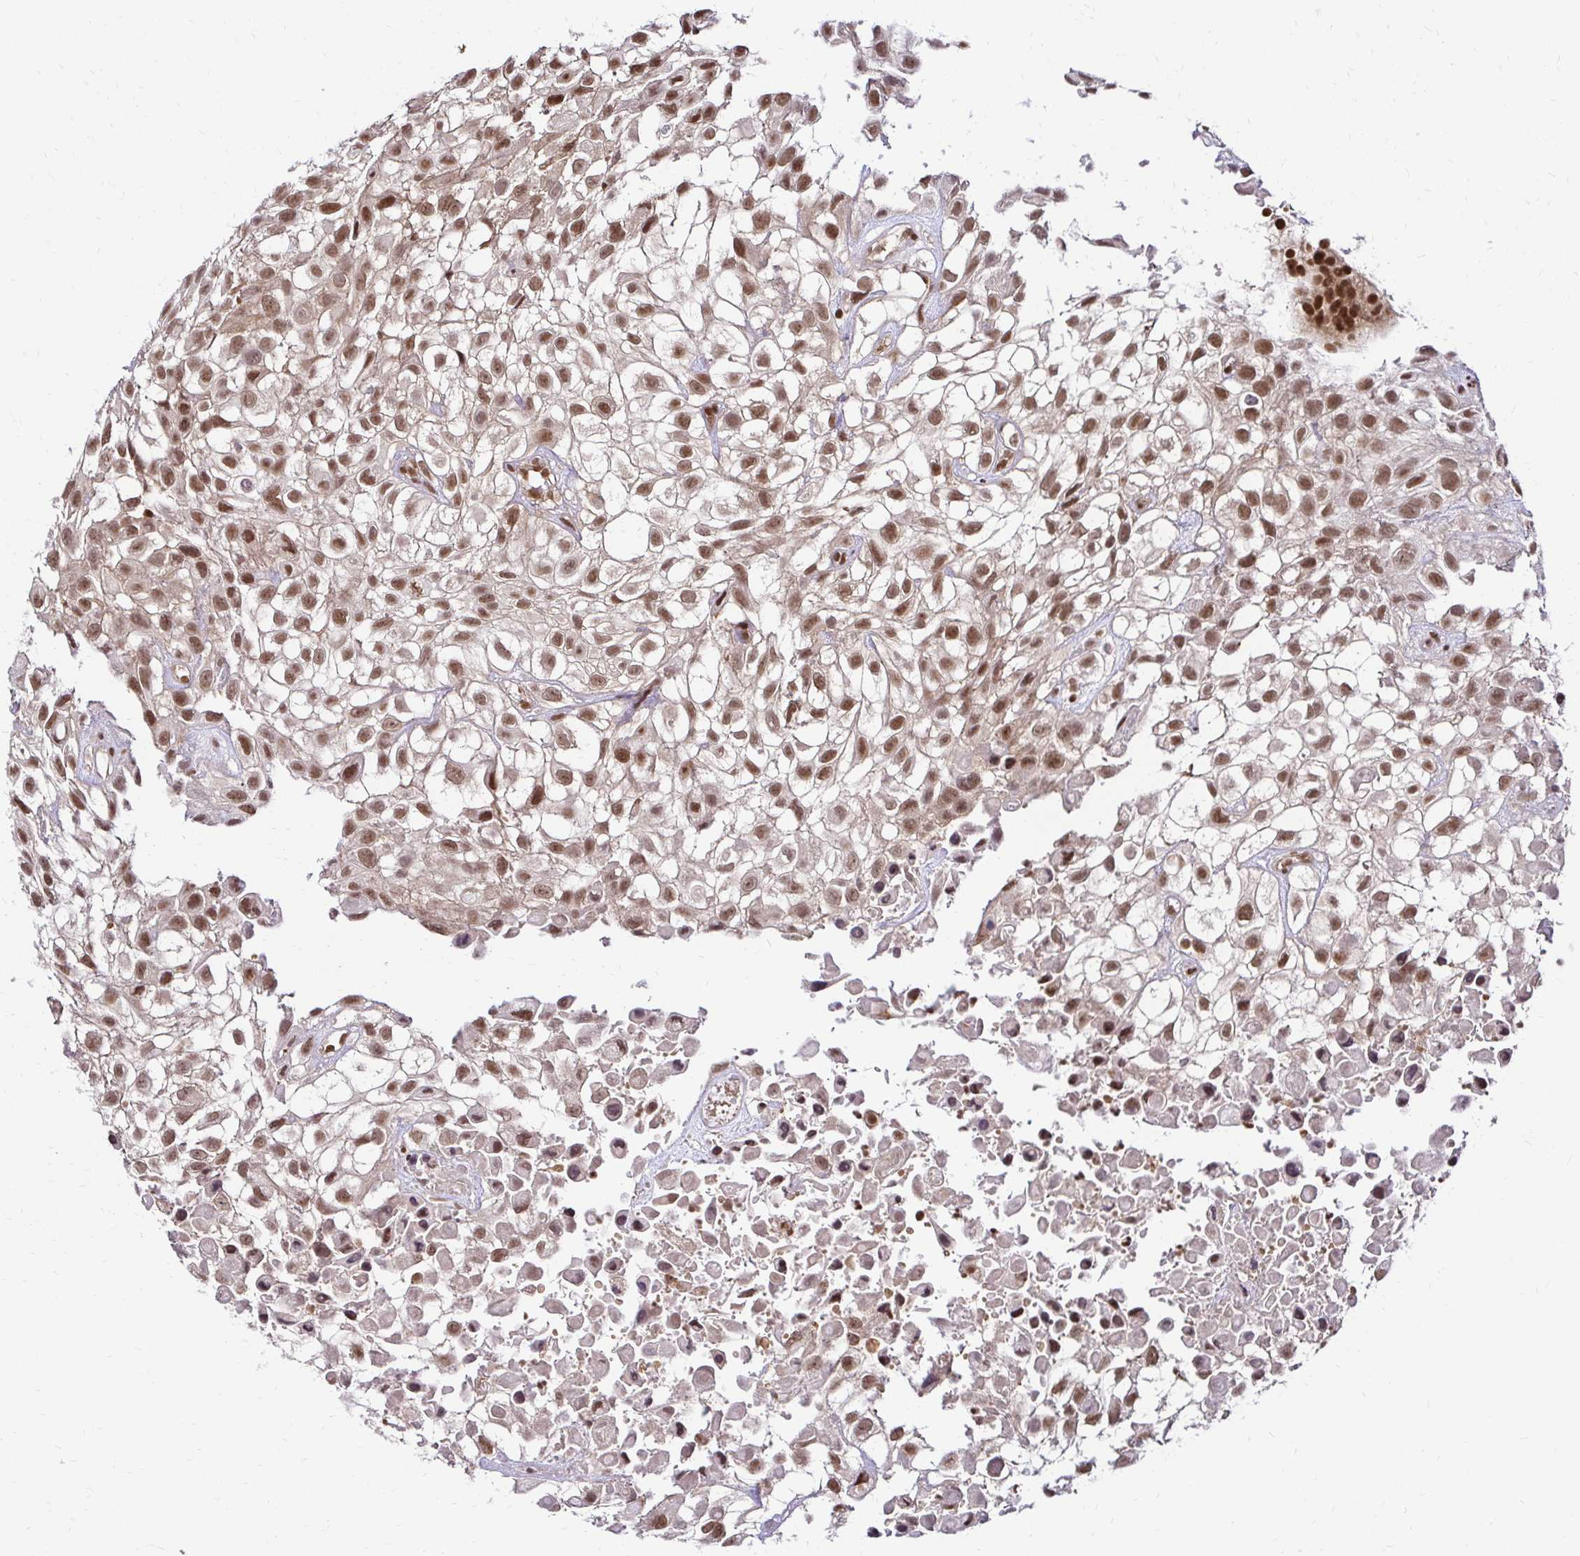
{"staining": {"intensity": "moderate", "quantity": ">75%", "location": "nuclear"}, "tissue": "urothelial cancer", "cell_type": "Tumor cells", "image_type": "cancer", "snomed": [{"axis": "morphology", "description": "Urothelial carcinoma, High grade"}, {"axis": "topography", "description": "Urinary bladder"}], "caption": "High-grade urothelial carcinoma was stained to show a protein in brown. There is medium levels of moderate nuclear positivity in about >75% of tumor cells. The staining was performed using DAB (3,3'-diaminobenzidine), with brown indicating positive protein expression. Nuclei are stained blue with hematoxylin.", "gene": "GLYR1", "patient": {"sex": "male", "age": 56}}